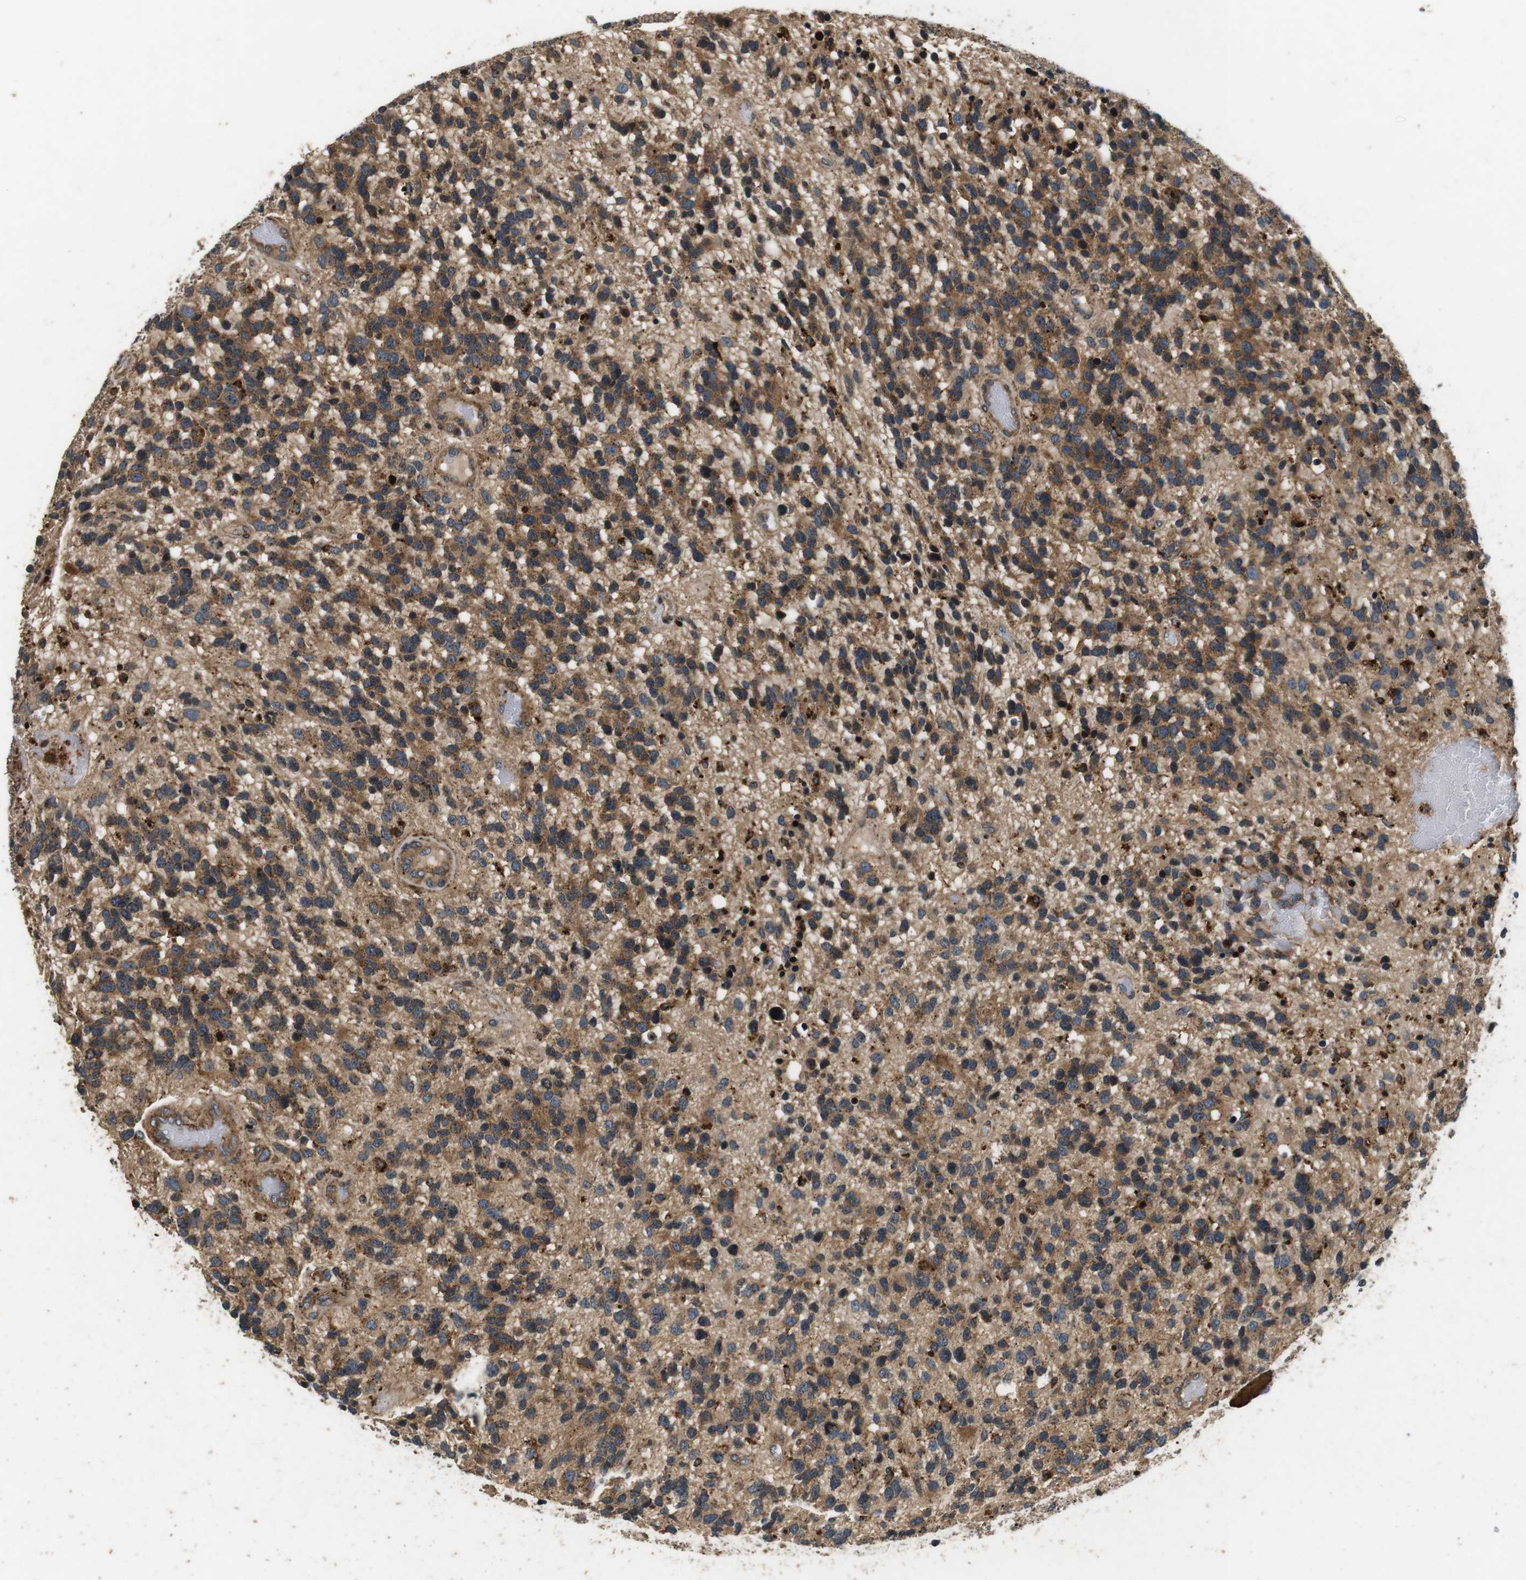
{"staining": {"intensity": "moderate", "quantity": ">75%", "location": "cytoplasmic/membranous"}, "tissue": "glioma", "cell_type": "Tumor cells", "image_type": "cancer", "snomed": [{"axis": "morphology", "description": "Glioma, malignant, High grade"}, {"axis": "topography", "description": "Brain"}], "caption": "Moderate cytoplasmic/membranous staining for a protein is present in approximately >75% of tumor cells of glioma using immunohistochemistry.", "gene": "TXNRD1", "patient": {"sex": "female", "age": 58}}